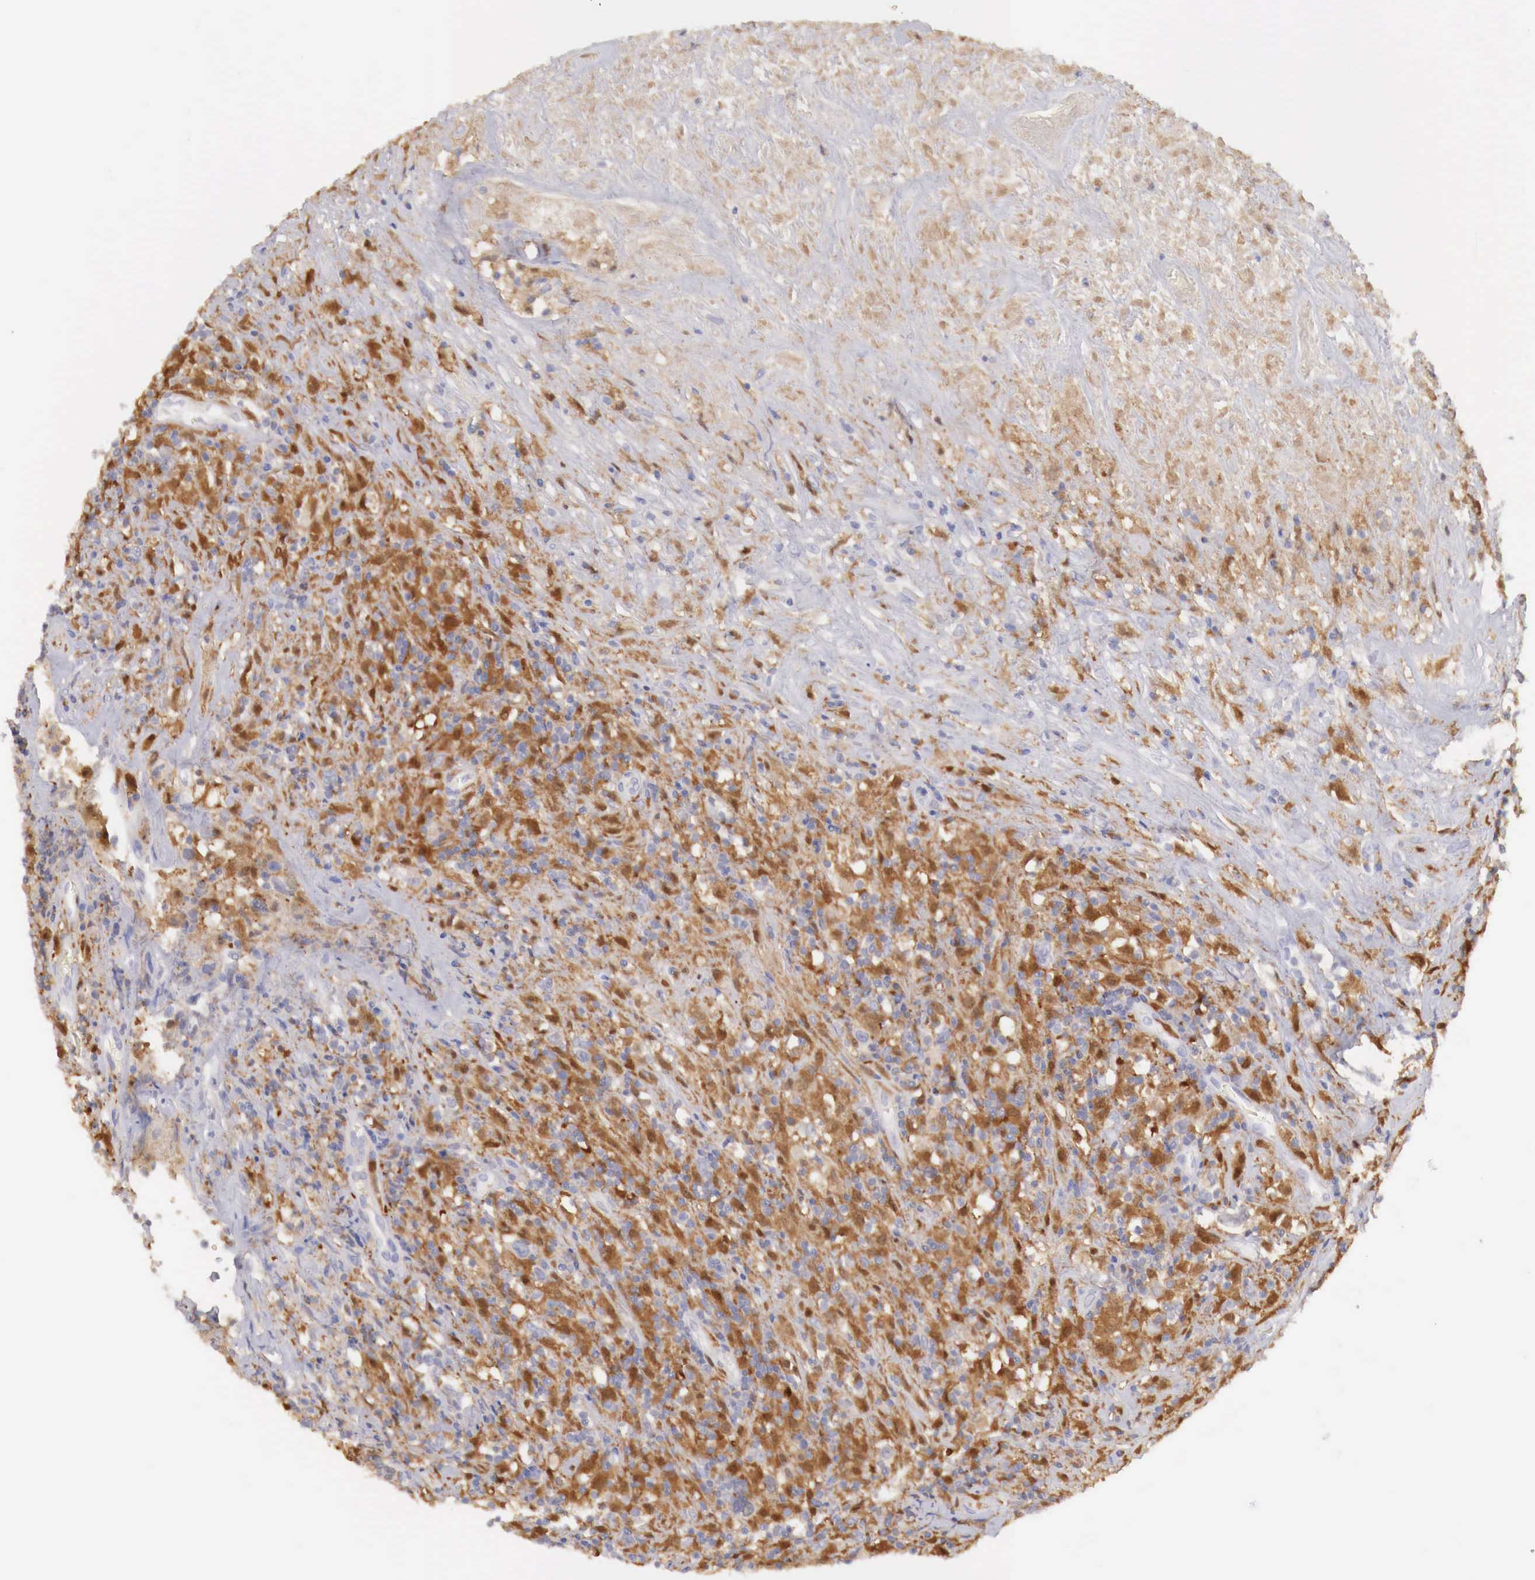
{"staining": {"intensity": "negative", "quantity": "none", "location": "none"}, "tissue": "lymphoma", "cell_type": "Tumor cells", "image_type": "cancer", "snomed": [{"axis": "morphology", "description": "Hodgkin's disease, NOS"}, {"axis": "topography", "description": "Lymph node"}], "caption": "IHC of lymphoma reveals no staining in tumor cells.", "gene": "RENBP", "patient": {"sex": "male", "age": 46}}